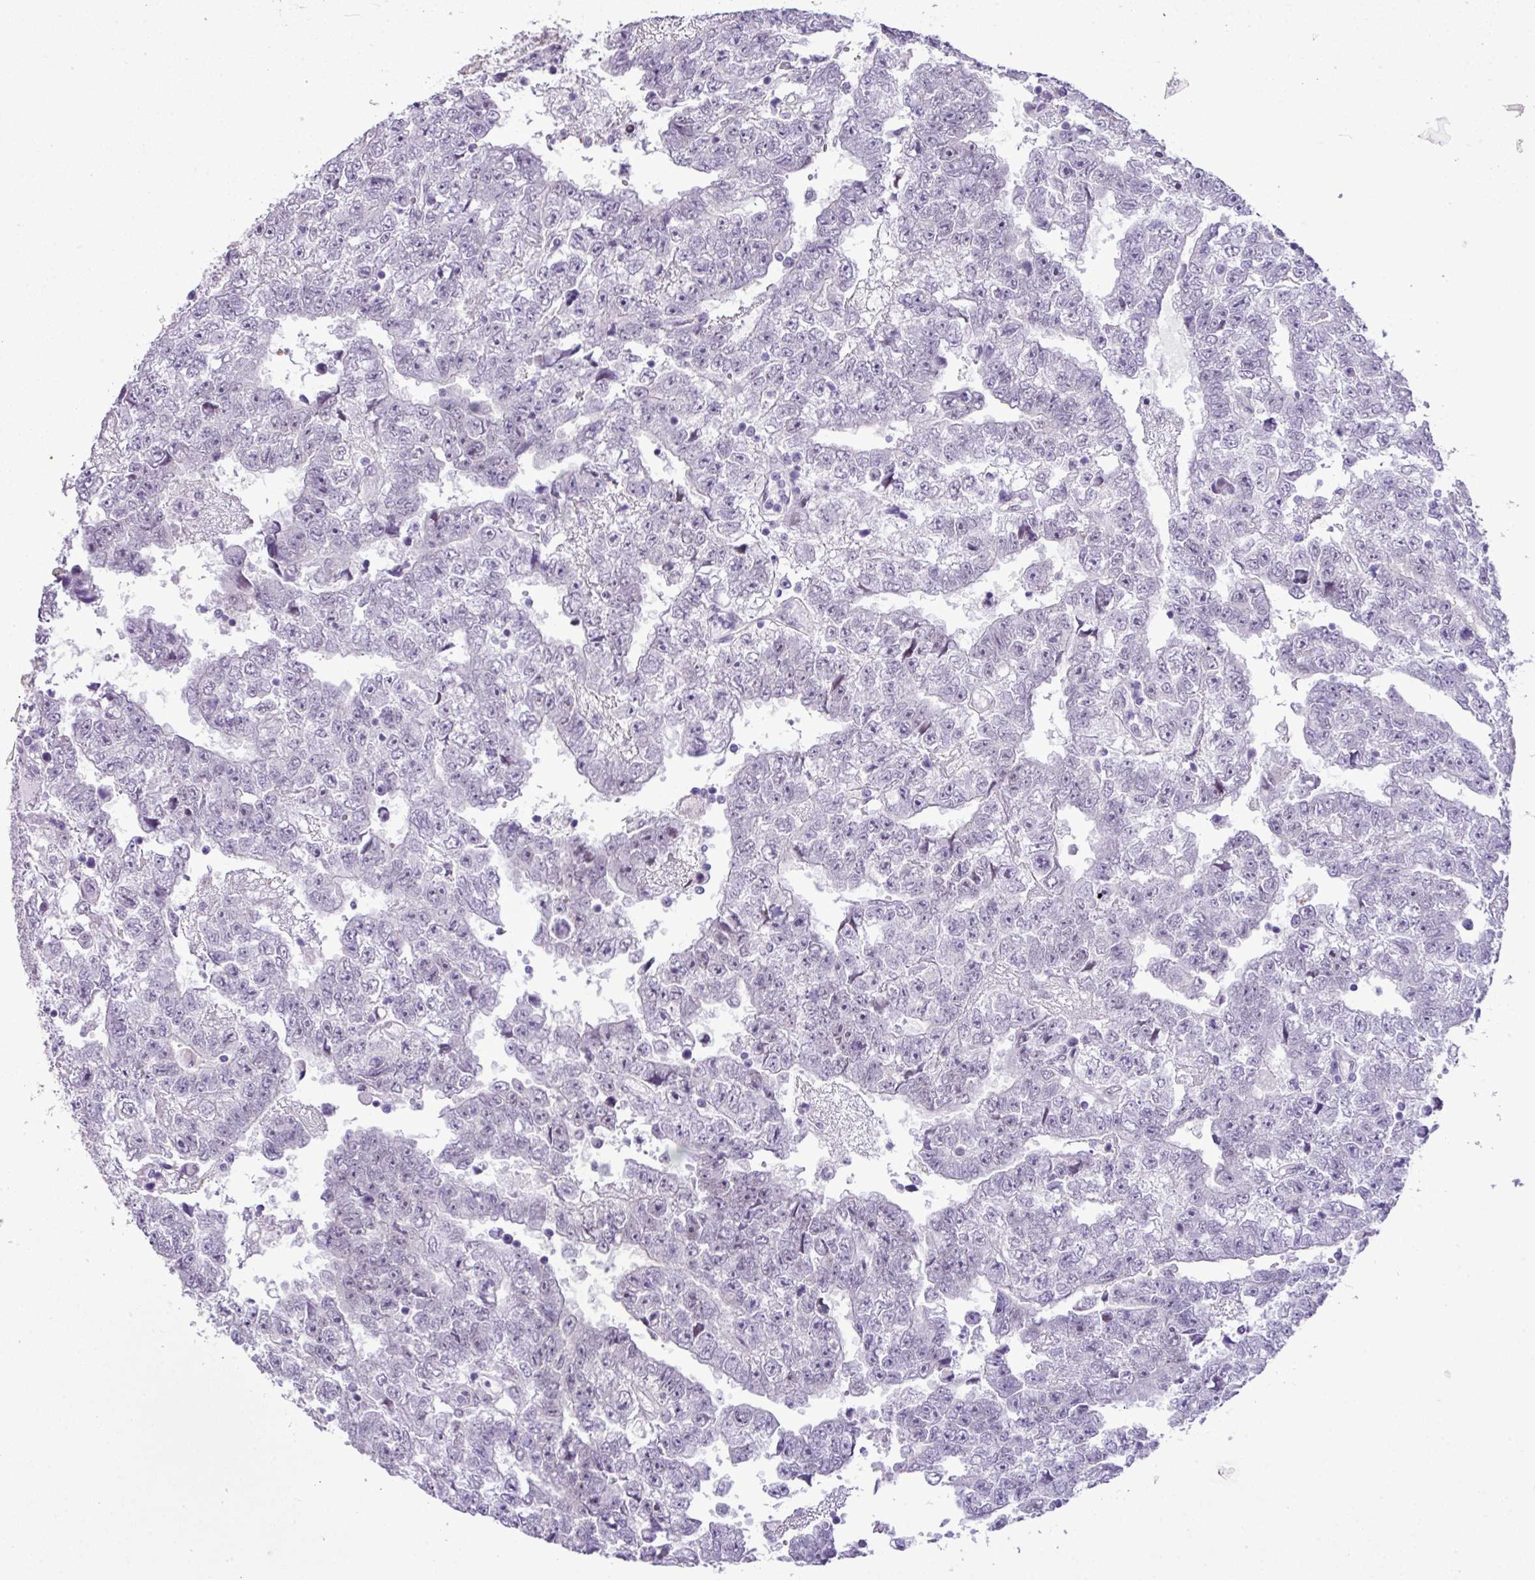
{"staining": {"intensity": "negative", "quantity": "none", "location": "none"}, "tissue": "testis cancer", "cell_type": "Tumor cells", "image_type": "cancer", "snomed": [{"axis": "morphology", "description": "Carcinoma, Embryonal, NOS"}, {"axis": "topography", "description": "Testis"}], "caption": "This photomicrograph is of testis cancer (embryonal carcinoma) stained with IHC to label a protein in brown with the nuclei are counter-stained blue. There is no expression in tumor cells.", "gene": "YLPM1", "patient": {"sex": "male", "age": 25}}